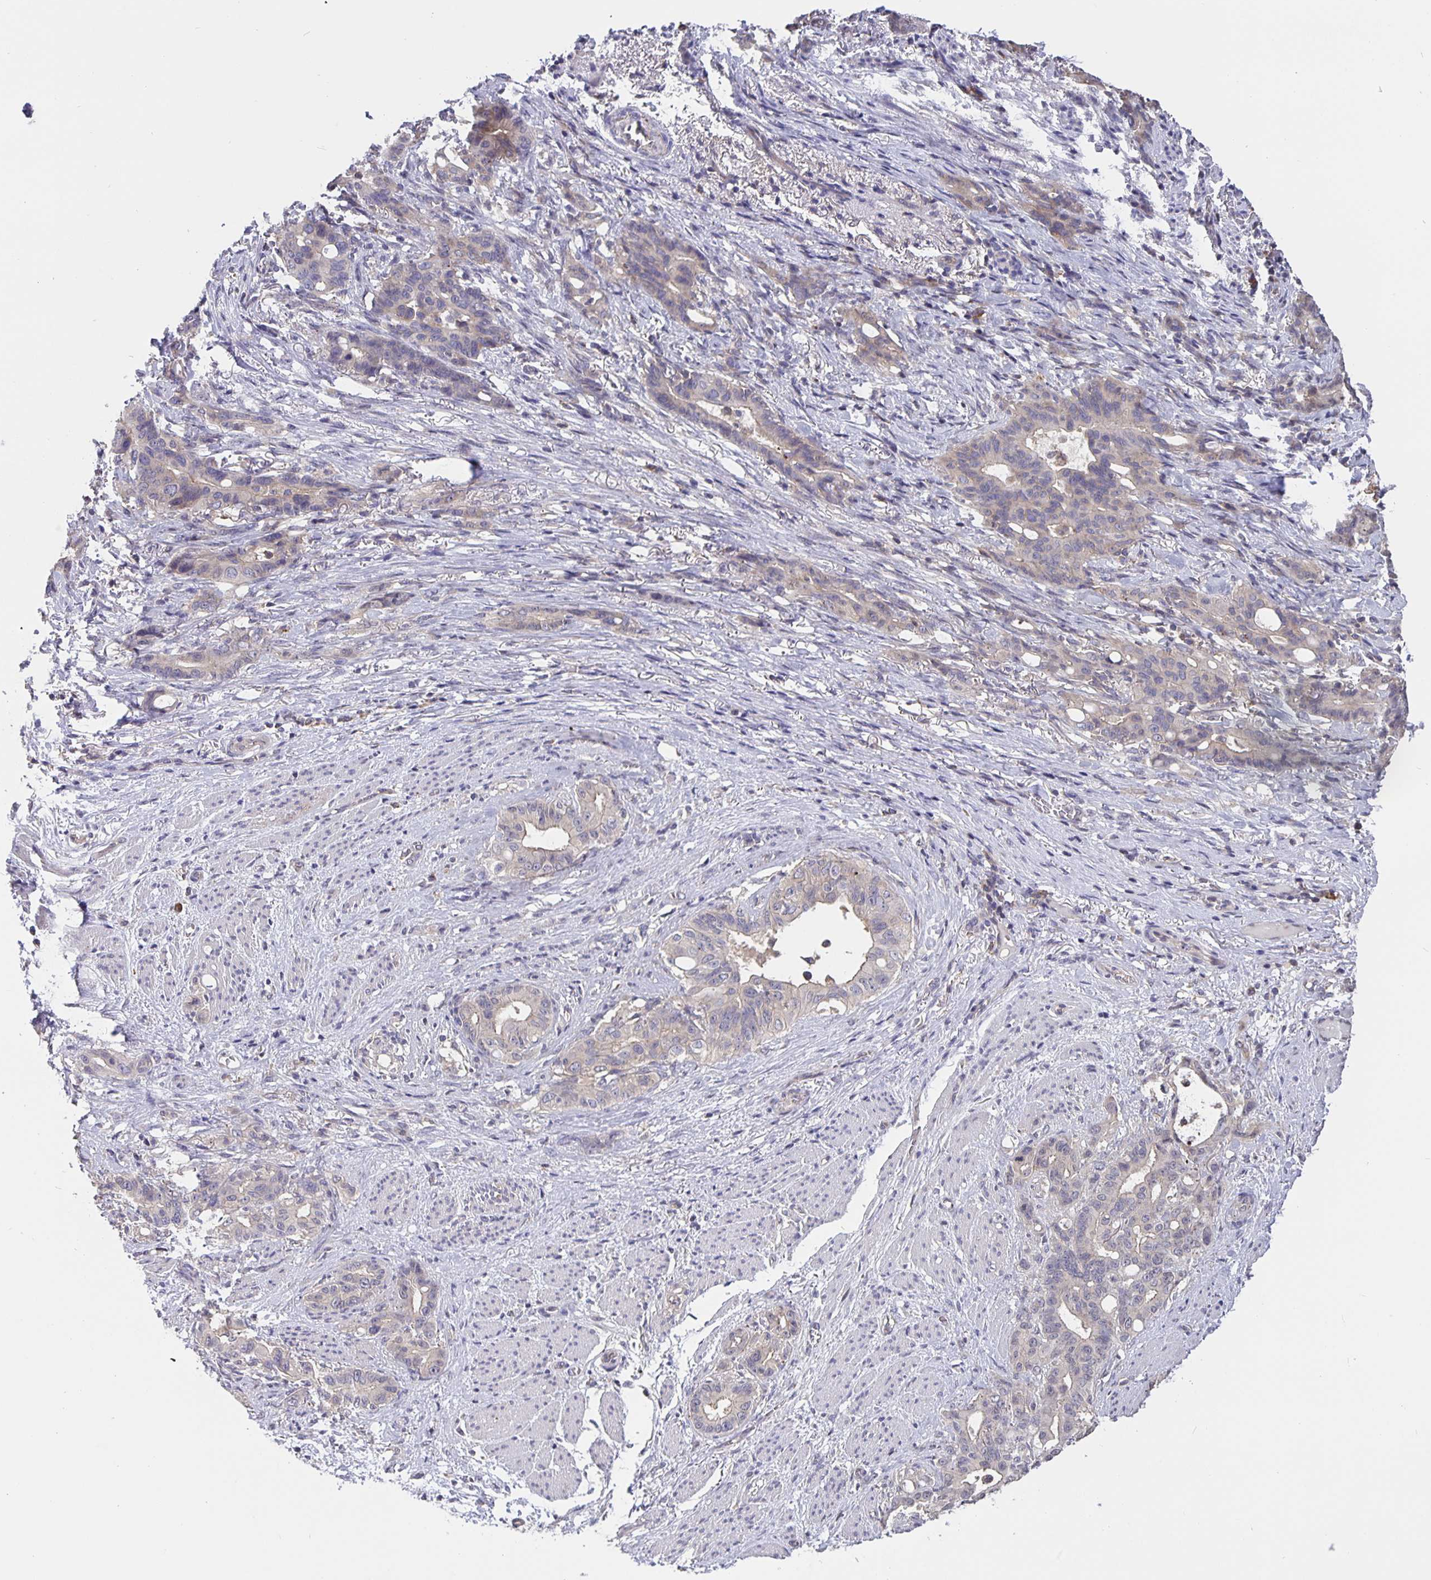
{"staining": {"intensity": "weak", "quantity": "<25%", "location": "cytoplasmic/membranous"}, "tissue": "stomach cancer", "cell_type": "Tumor cells", "image_type": "cancer", "snomed": [{"axis": "morphology", "description": "Normal tissue, NOS"}, {"axis": "morphology", "description": "Adenocarcinoma, NOS"}, {"axis": "topography", "description": "Esophagus"}, {"axis": "topography", "description": "Stomach, upper"}], "caption": "DAB (3,3'-diaminobenzidine) immunohistochemical staining of human stomach adenocarcinoma displays no significant expression in tumor cells.", "gene": "FEM1C", "patient": {"sex": "male", "age": 62}}